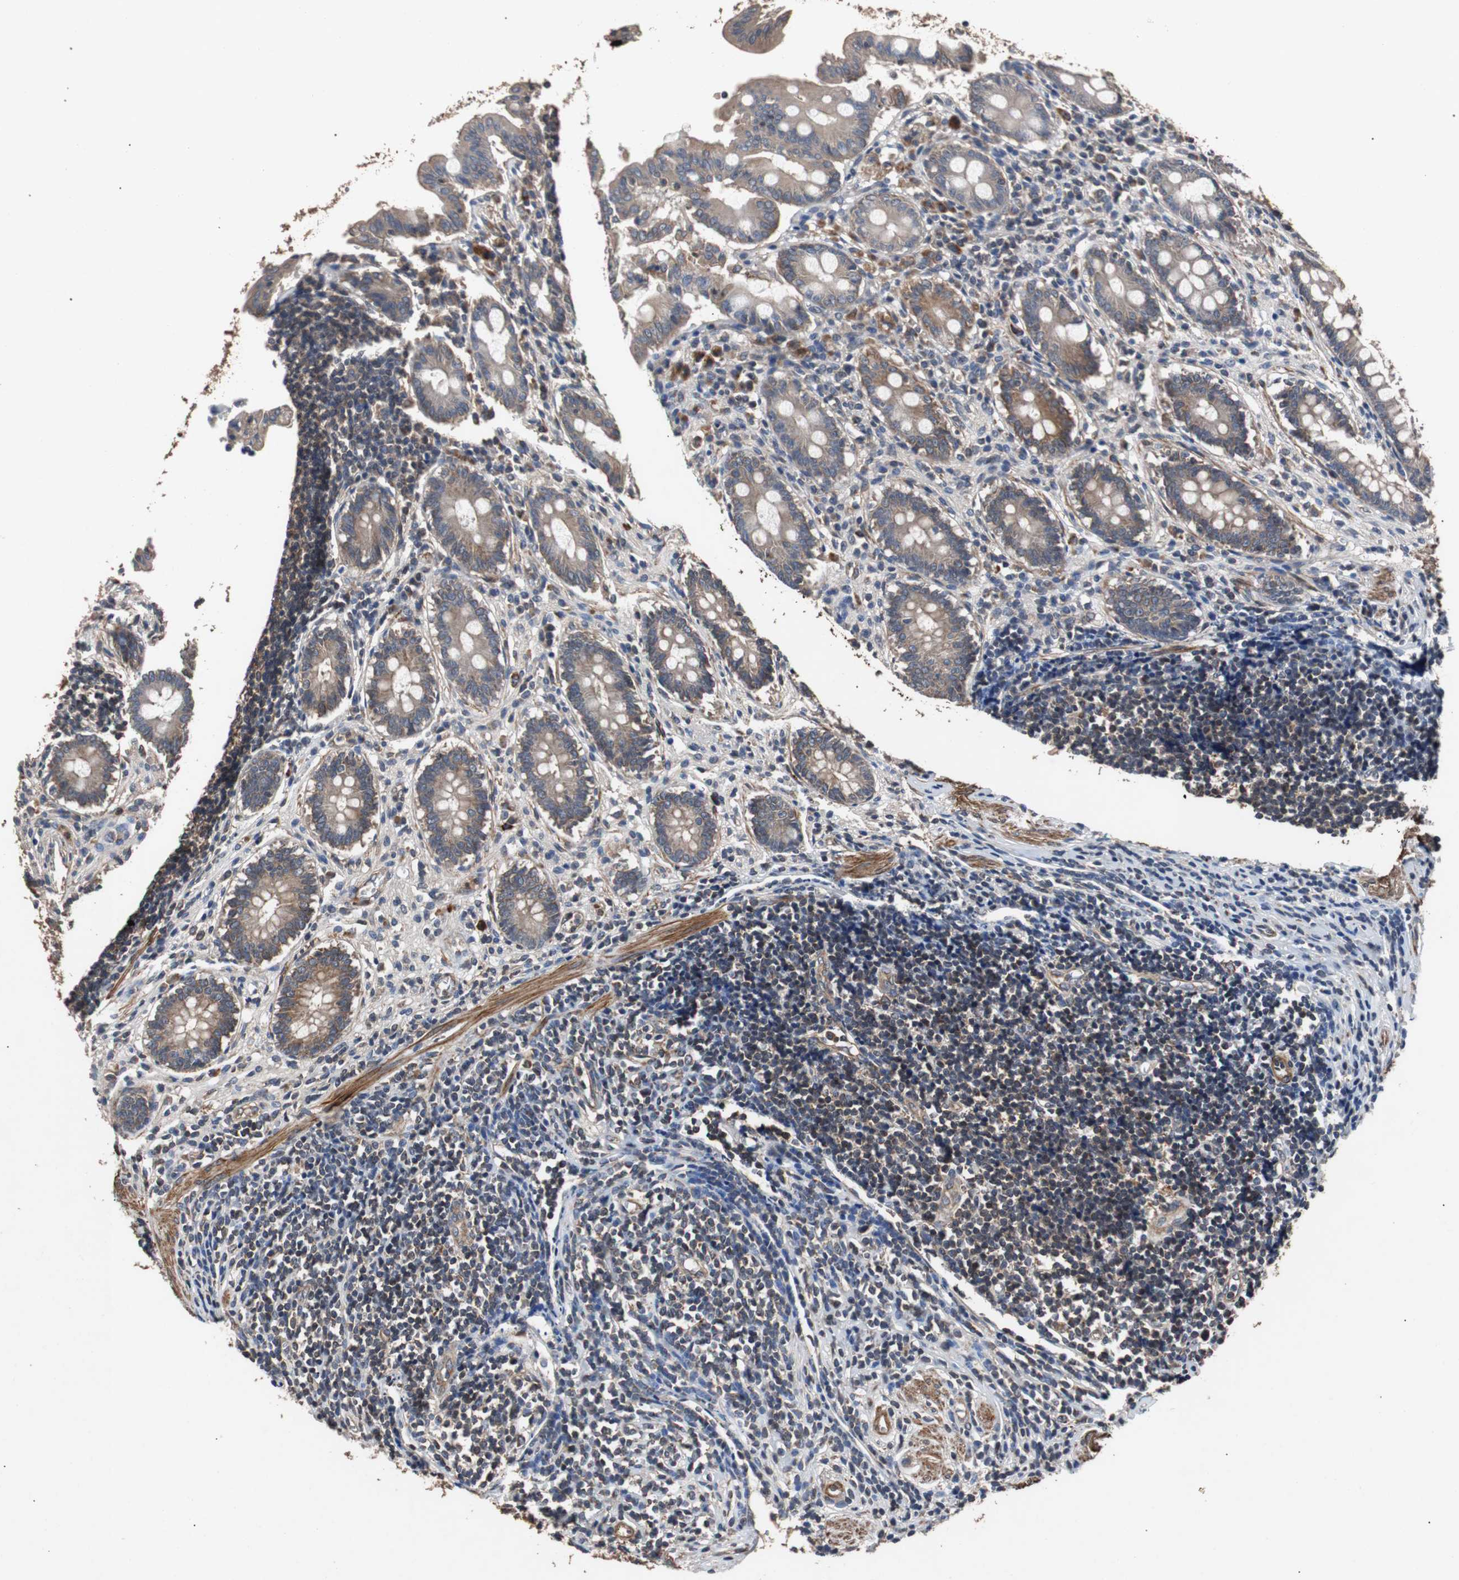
{"staining": {"intensity": "moderate", "quantity": ">75%", "location": "cytoplasmic/membranous"}, "tissue": "appendix", "cell_type": "Glandular cells", "image_type": "normal", "snomed": [{"axis": "morphology", "description": "Normal tissue, NOS"}, {"axis": "topography", "description": "Appendix"}], "caption": "The photomicrograph demonstrates staining of benign appendix, revealing moderate cytoplasmic/membranous protein staining (brown color) within glandular cells.", "gene": "PITRM1", "patient": {"sex": "female", "age": 50}}